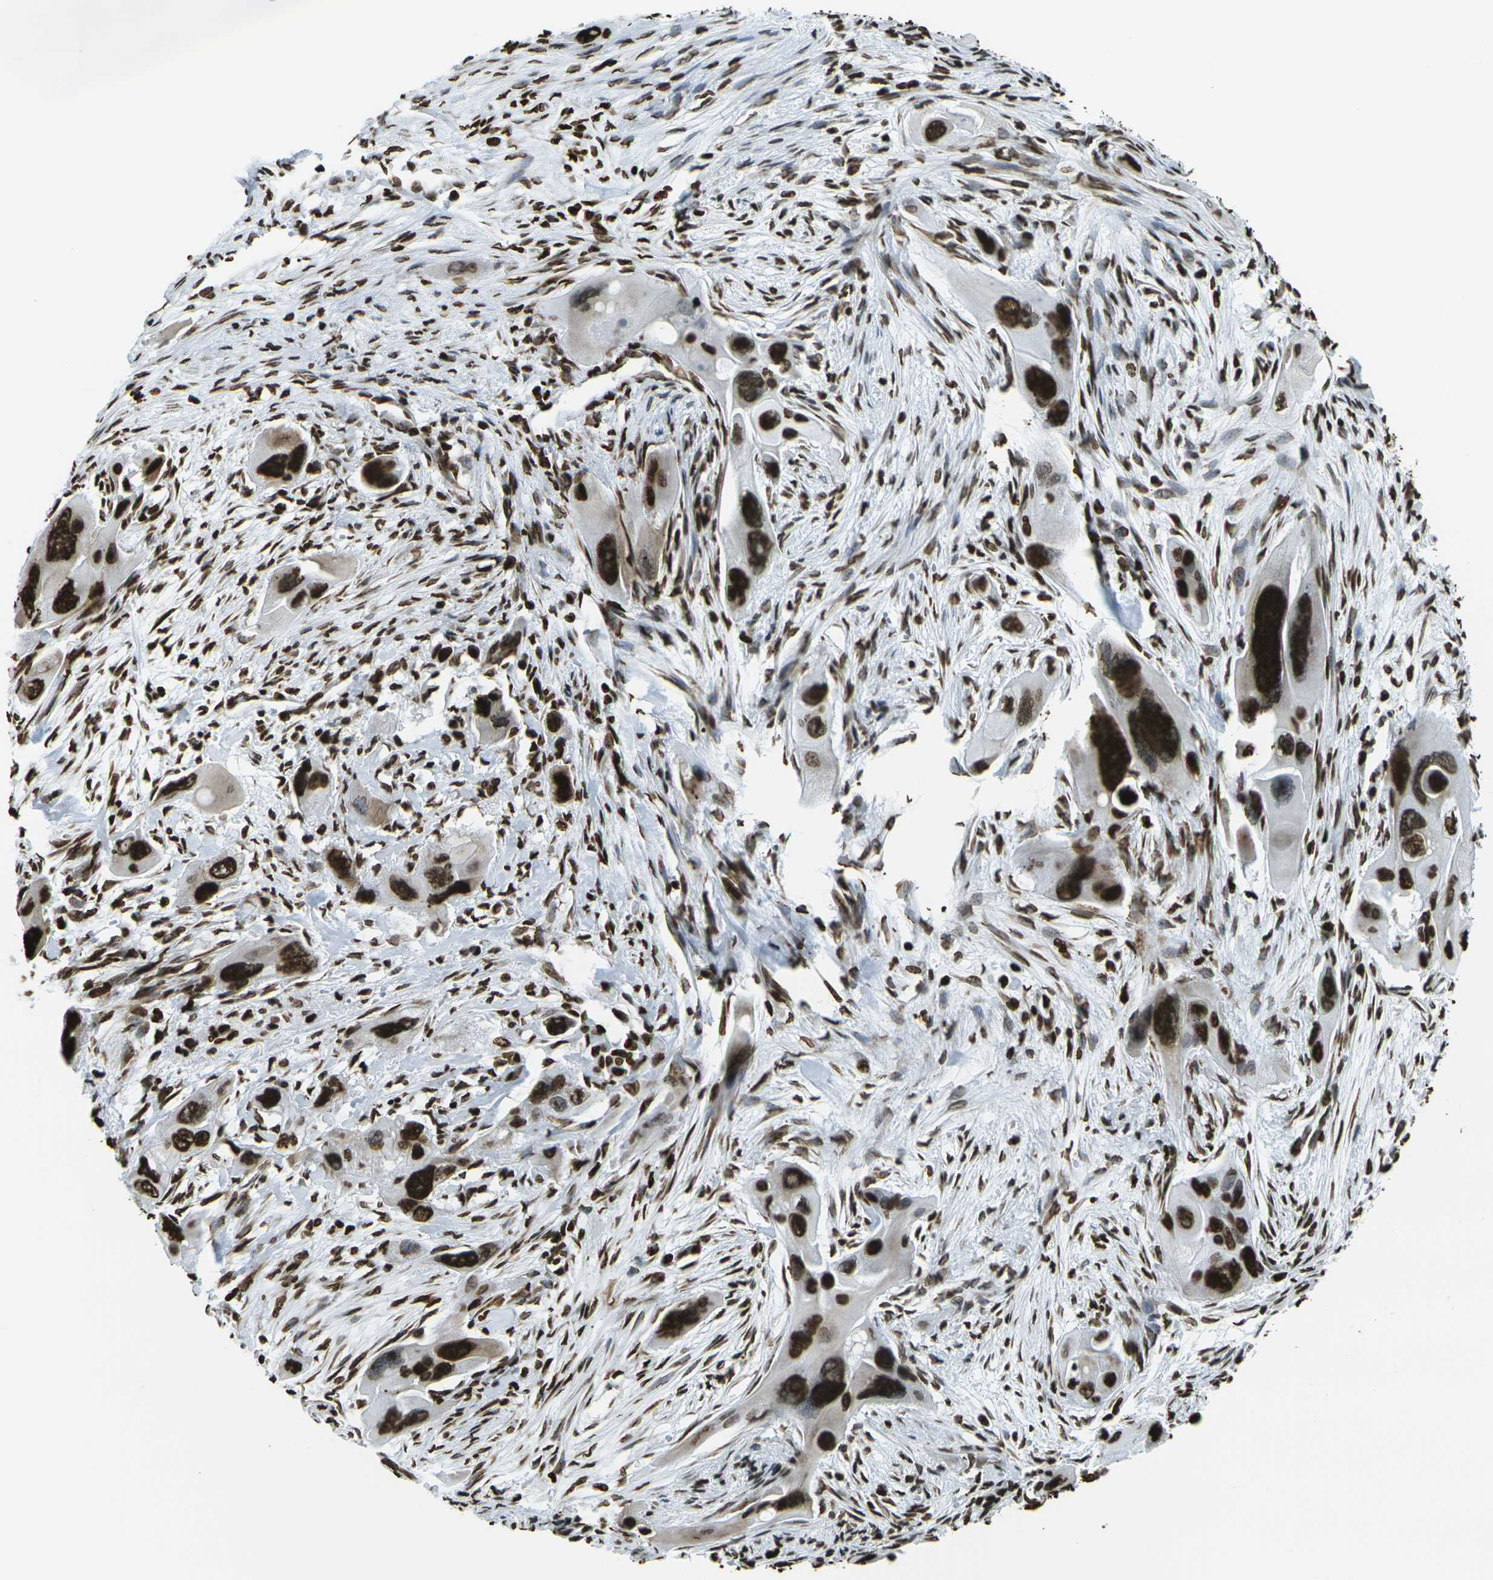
{"staining": {"intensity": "strong", "quantity": ">75%", "location": "nuclear"}, "tissue": "pancreatic cancer", "cell_type": "Tumor cells", "image_type": "cancer", "snomed": [{"axis": "morphology", "description": "Adenocarcinoma, NOS"}, {"axis": "topography", "description": "Pancreas"}], "caption": "Pancreatic adenocarcinoma stained with a brown dye reveals strong nuclear positive positivity in about >75% of tumor cells.", "gene": "H1-2", "patient": {"sex": "male", "age": 73}}